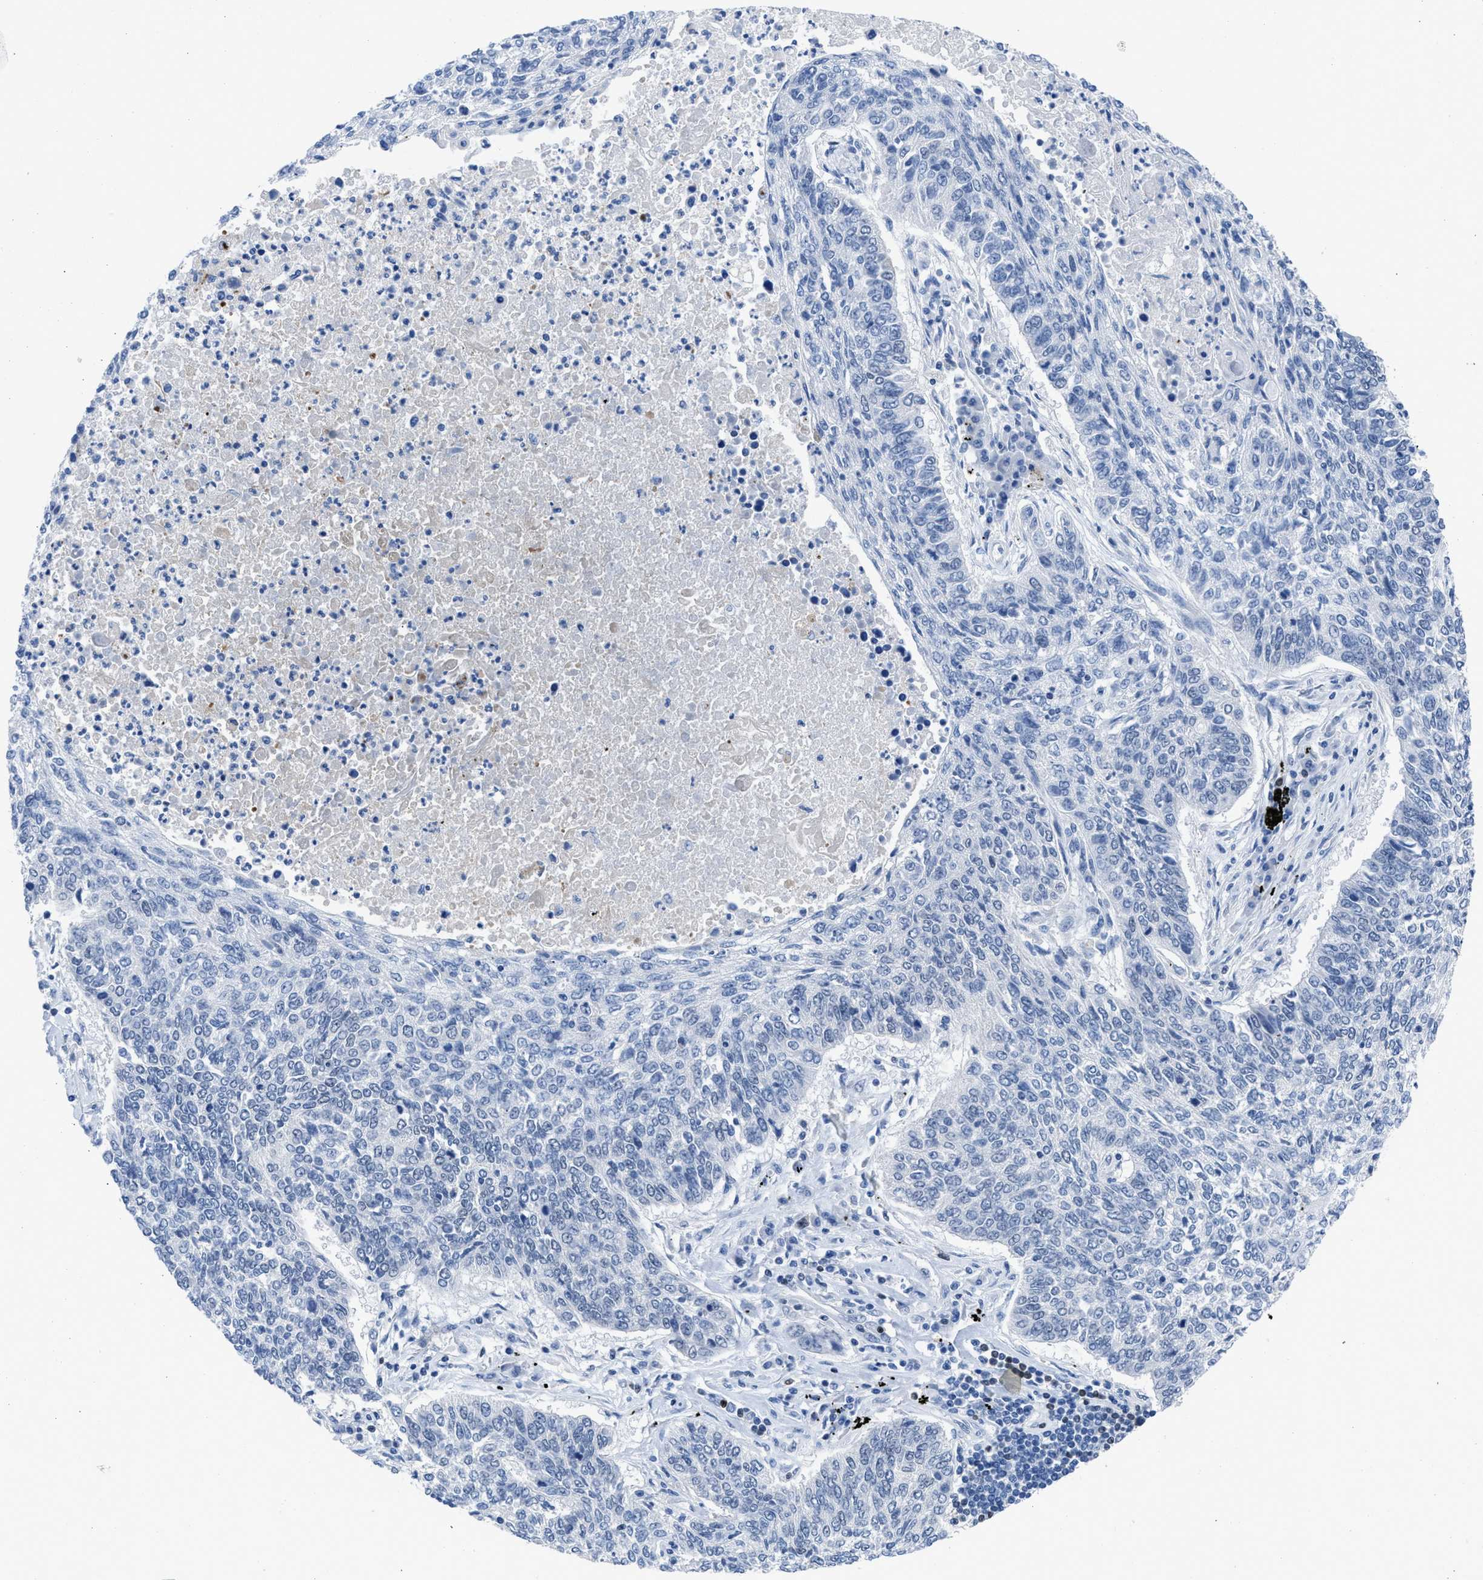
{"staining": {"intensity": "negative", "quantity": "none", "location": "none"}, "tissue": "lung cancer", "cell_type": "Tumor cells", "image_type": "cancer", "snomed": [{"axis": "morphology", "description": "Normal tissue, NOS"}, {"axis": "morphology", "description": "Squamous cell carcinoma, NOS"}, {"axis": "topography", "description": "Cartilage tissue"}, {"axis": "topography", "description": "Bronchus"}, {"axis": "topography", "description": "Lung"}], "caption": "The micrograph displays no significant positivity in tumor cells of lung squamous cell carcinoma. Nuclei are stained in blue.", "gene": "LEF1", "patient": {"sex": "female", "age": 49}}